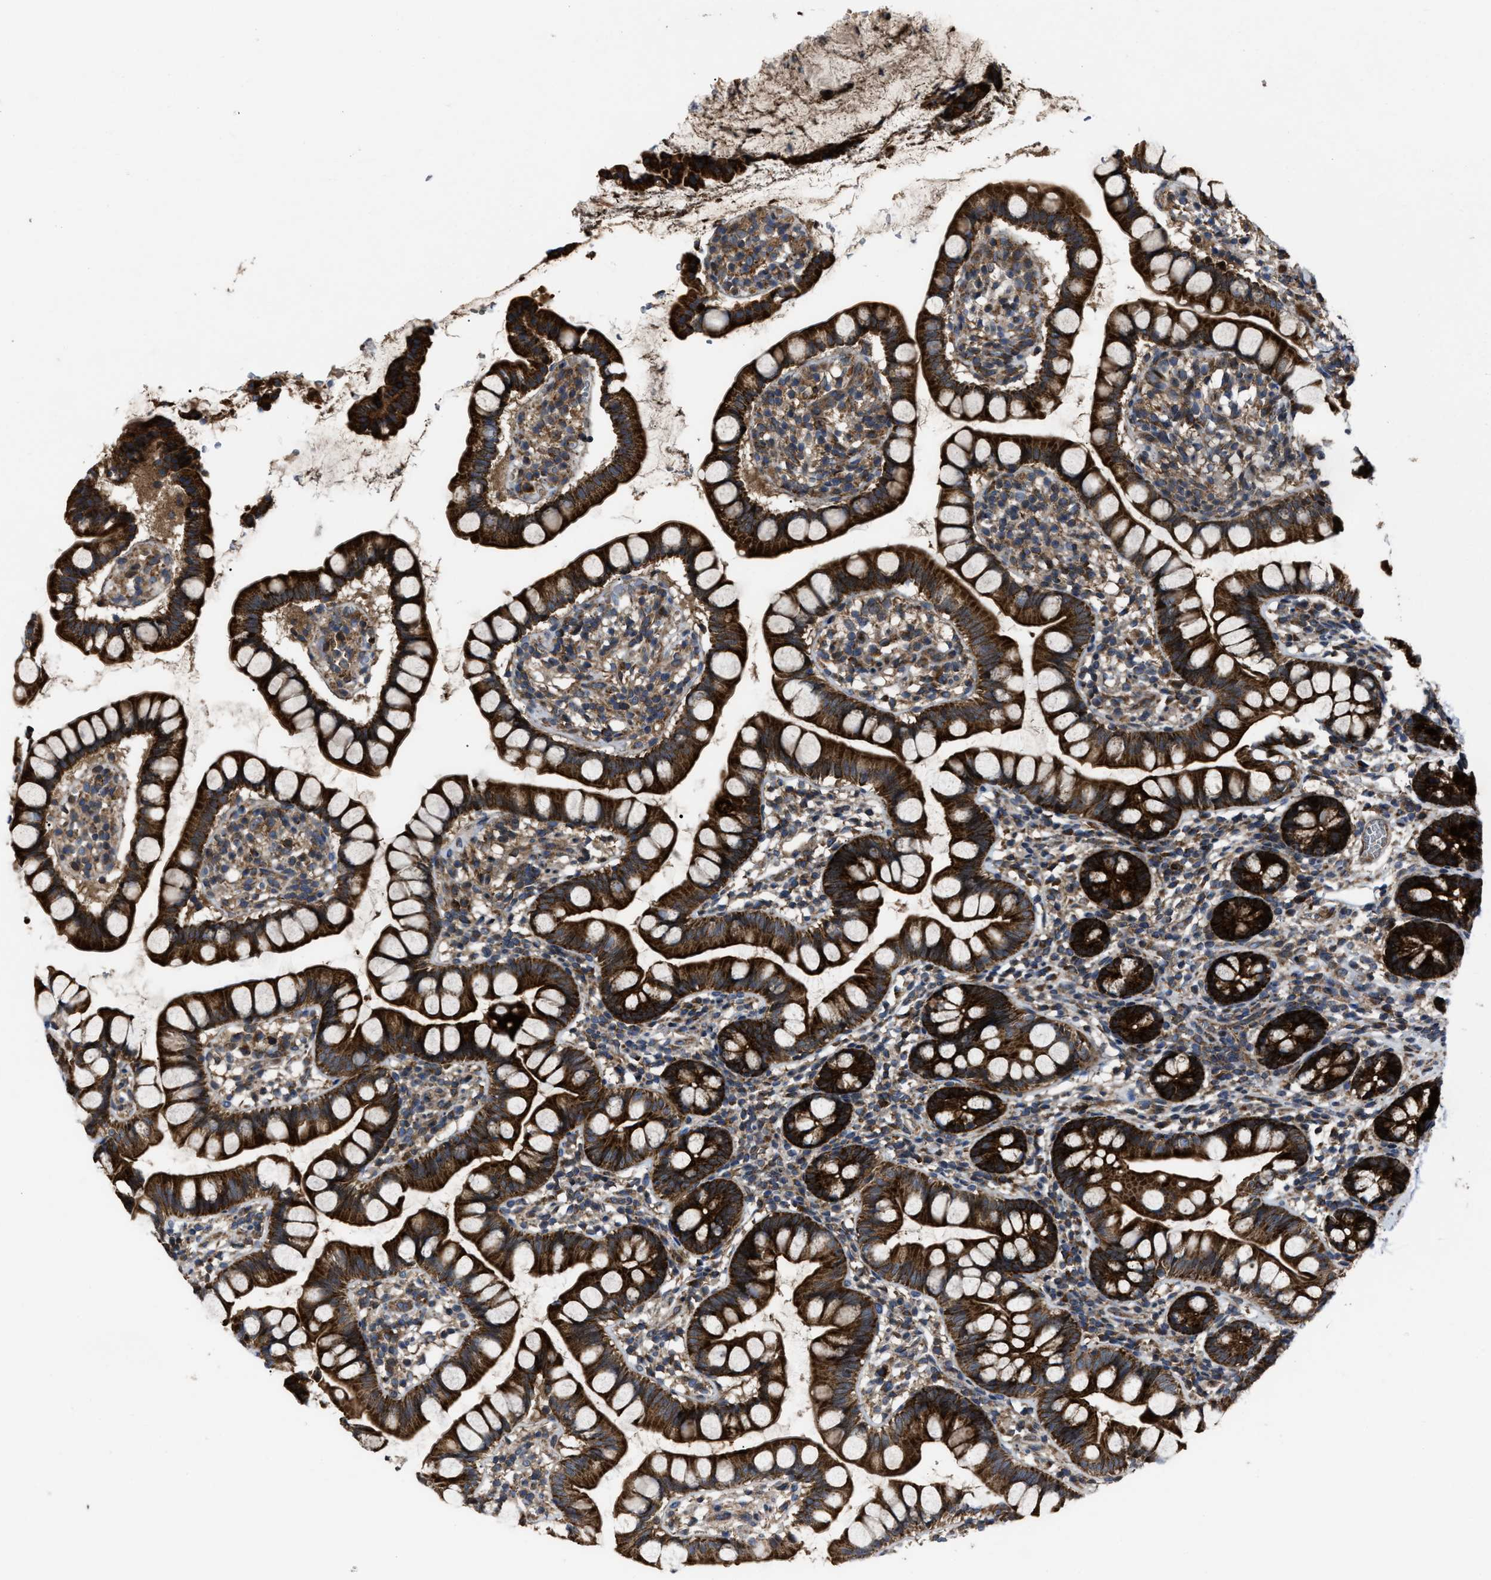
{"staining": {"intensity": "strong", "quantity": ">75%", "location": "cytoplasmic/membranous"}, "tissue": "small intestine", "cell_type": "Glandular cells", "image_type": "normal", "snomed": [{"axis": "morphology", "description": "Normal tissue, NOS"}, {"axis": "topography", "description": "Small intestine"}], "caption": "Protein staining of normal small intestine demonstrates strong cytoplasmic/membranous expression in about >75% of glandular cells.", "gene": "PASK", "patient": {"sex": "female", "age": 84}}